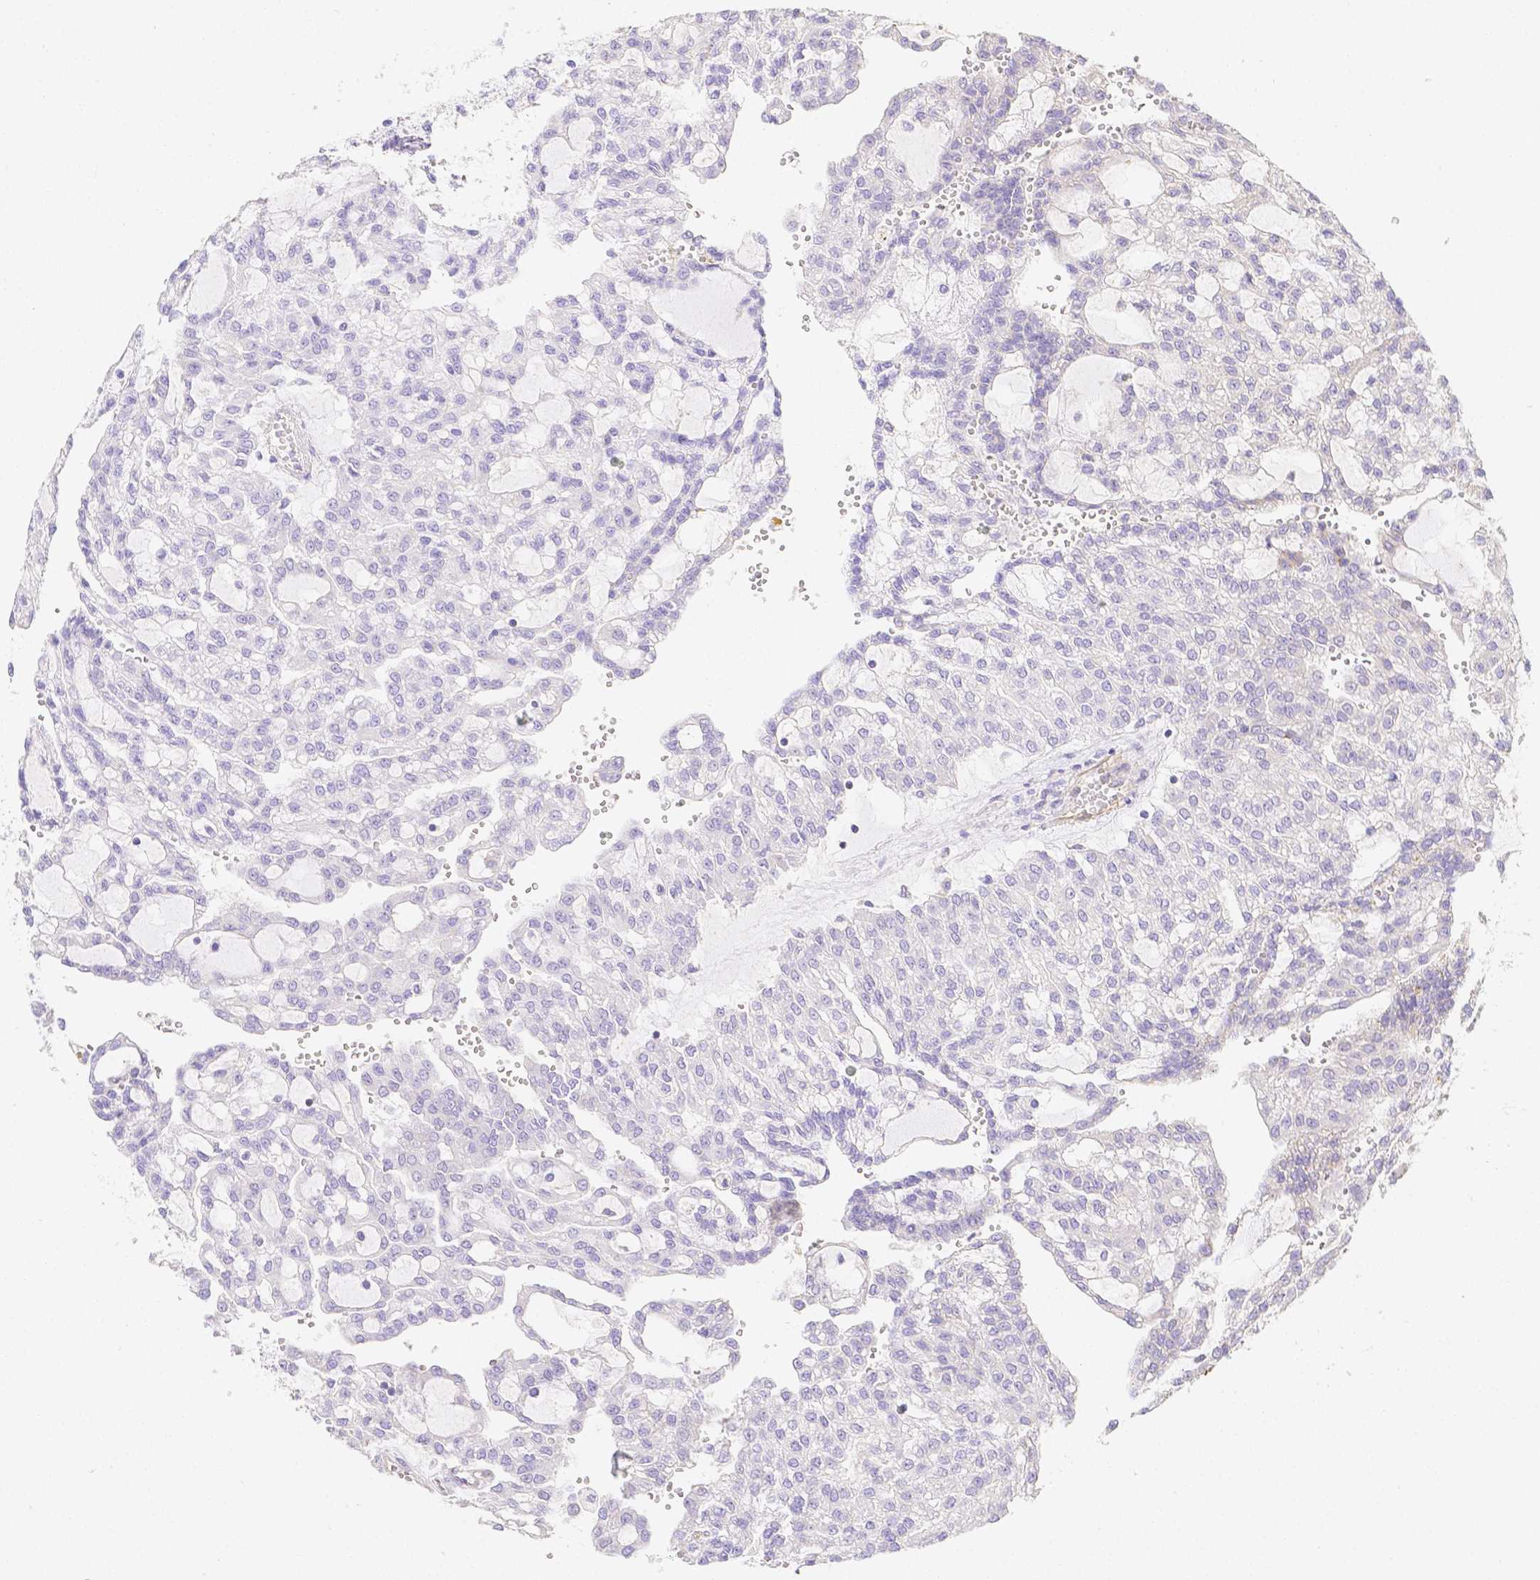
{"staining": {"intensity": "negative", "quantity": "none", "location": "none"}, "tissue": "renal cancer", "cell_type": "Tumor cells", "image_type": "cancer", "snomed": [{"axis": "morphology", "description": "Adenocarcinoma, NOS"}, {"axis": "topography", "description": "Kidney"}], "caption": "This is an immunohistochemistry (IHC) histopathology image of renal cancer (adenocarcinoma). There is no expression in tumor cells.", "gene": "ASAH2", "patient": {"sex": "male", "age": 63}}